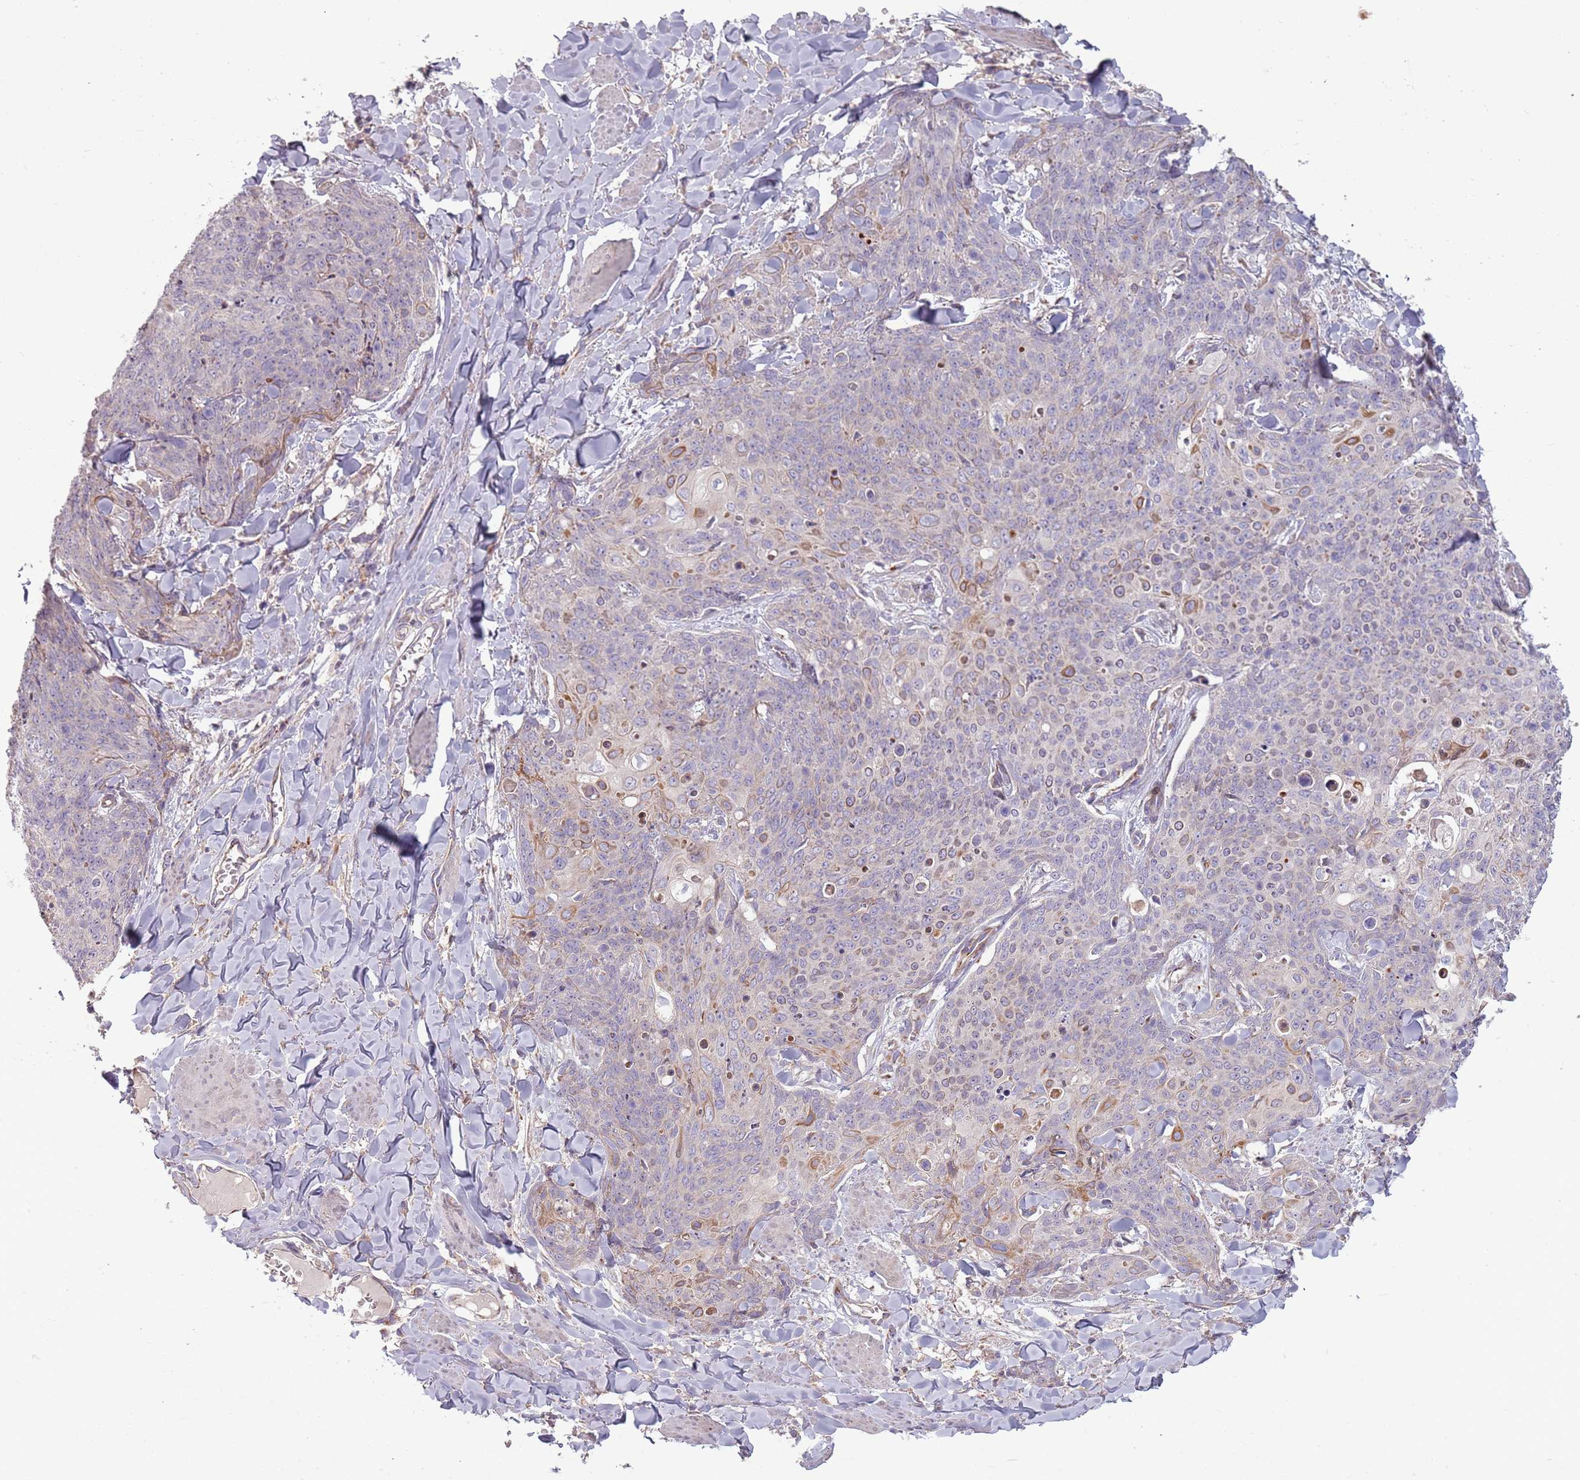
{"staining": {"intensity": "moderate", "quantity": "<25%", "location": "cytoplasmic/membranous"}, "tissue": "skin cancer", "cell_type": "Tumor cells", "image_type": "cancer", "snomed": [{"axis": "morphology", "description": "Squamous cell carcinoma, NOS"}, {"axis": "topography", "description": "Skin"}, {"axis": "topography", "description": "Vulva"}], "caption": "Protein expression by immunohistochemistry (IHC) displays moderate cytoplasmic/membranous staining in about <25% of tumor cells in squamous cell carcinoma (skin).", "gene": "ZNF530", "patient": {"sex": "female", "age": 85}}